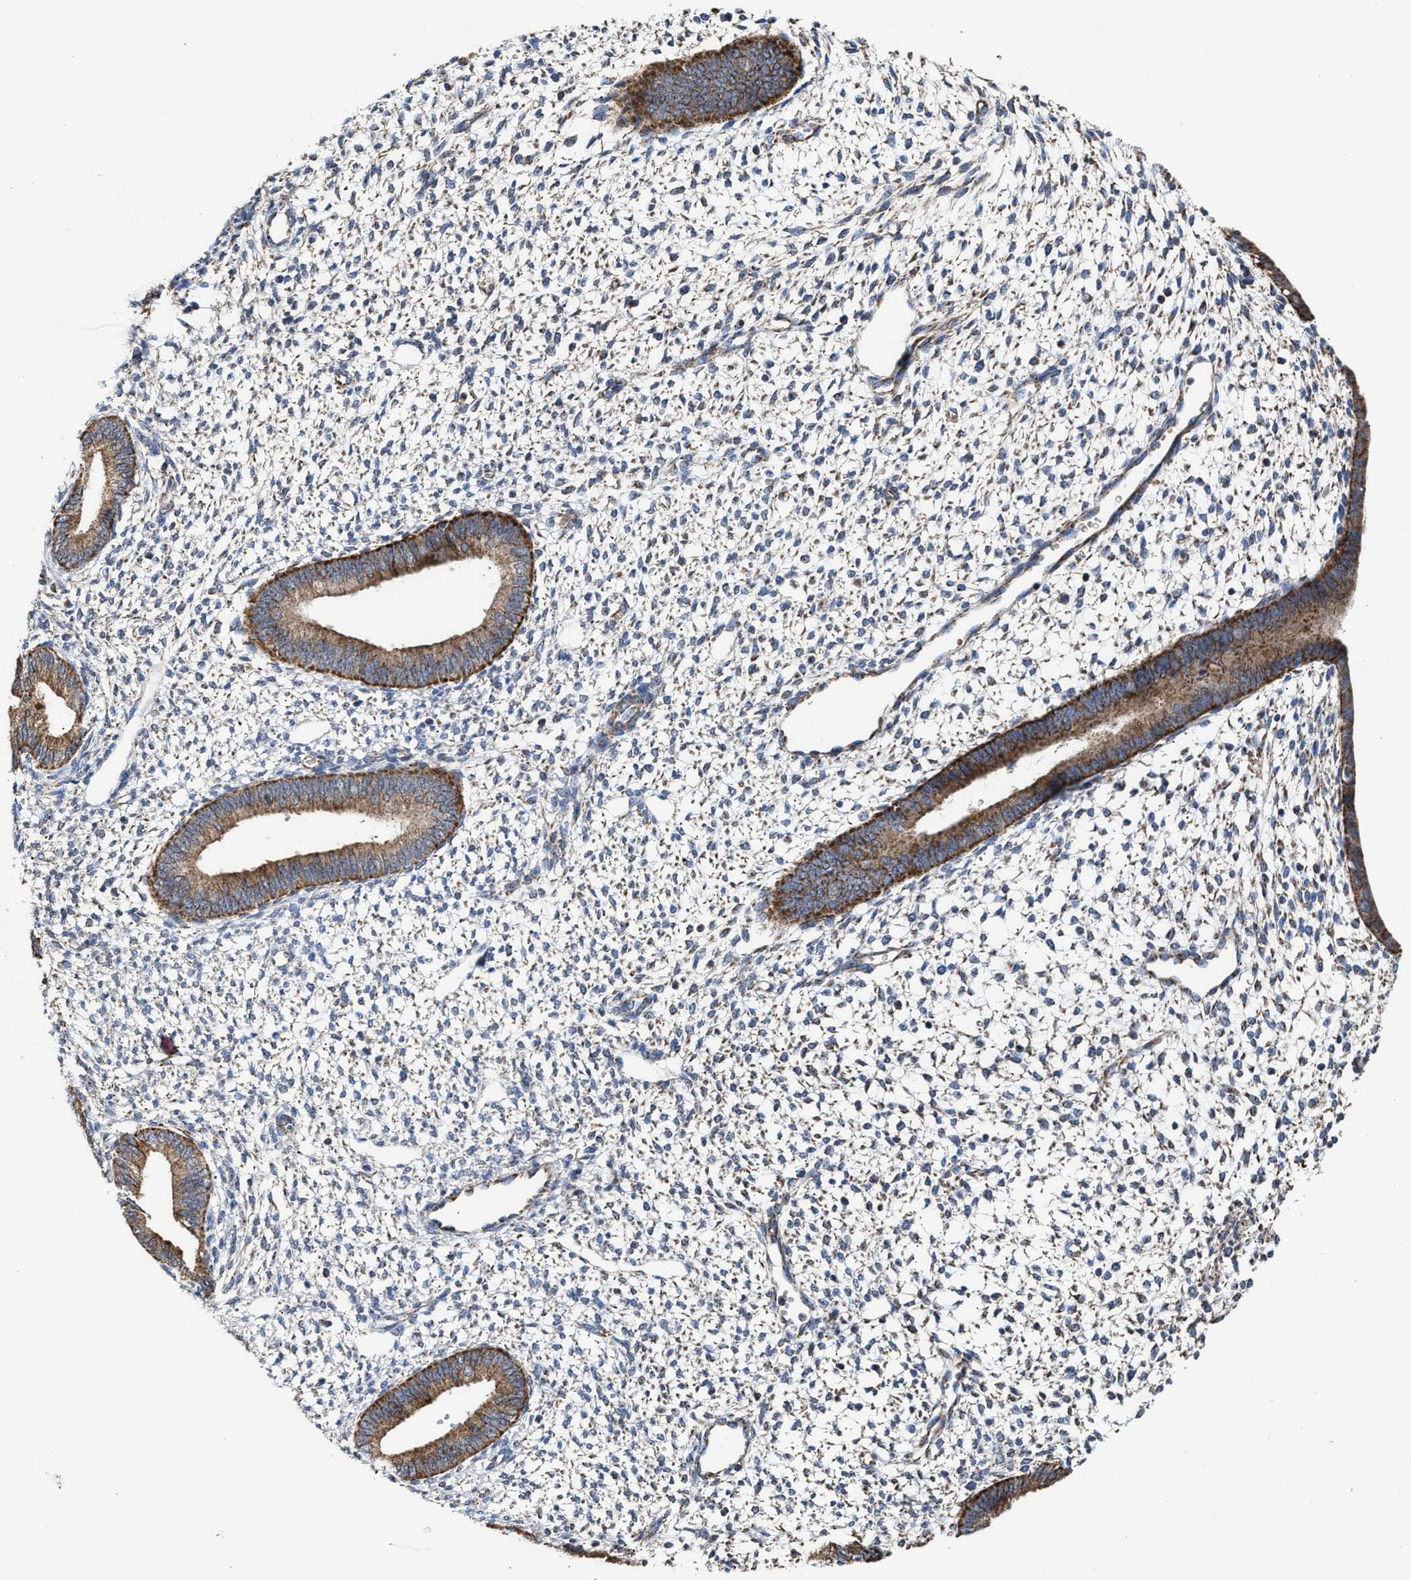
{"staining": {"intensity": "weak", "quantity": "<25%", "location": "cytoplasmic/membranous"}, "tissue": "endometrium", "cell_type": "Cells in endometrial stroma", "image_type": "normal", "snomed": [{"axis": "morphology", "description": "Normal tissue, NOS"}, {"axis": "topography", "description": "Endometrium"}], "caption": "IHC histopathology image of normal endometrium stained for a protein (brown), which reveals no positivity in cells in endometrial stroma. (IHC, brightfield microscopy, high magnification).", "gene": "MECR", "patient": {"sex": "female", "age": 46}}